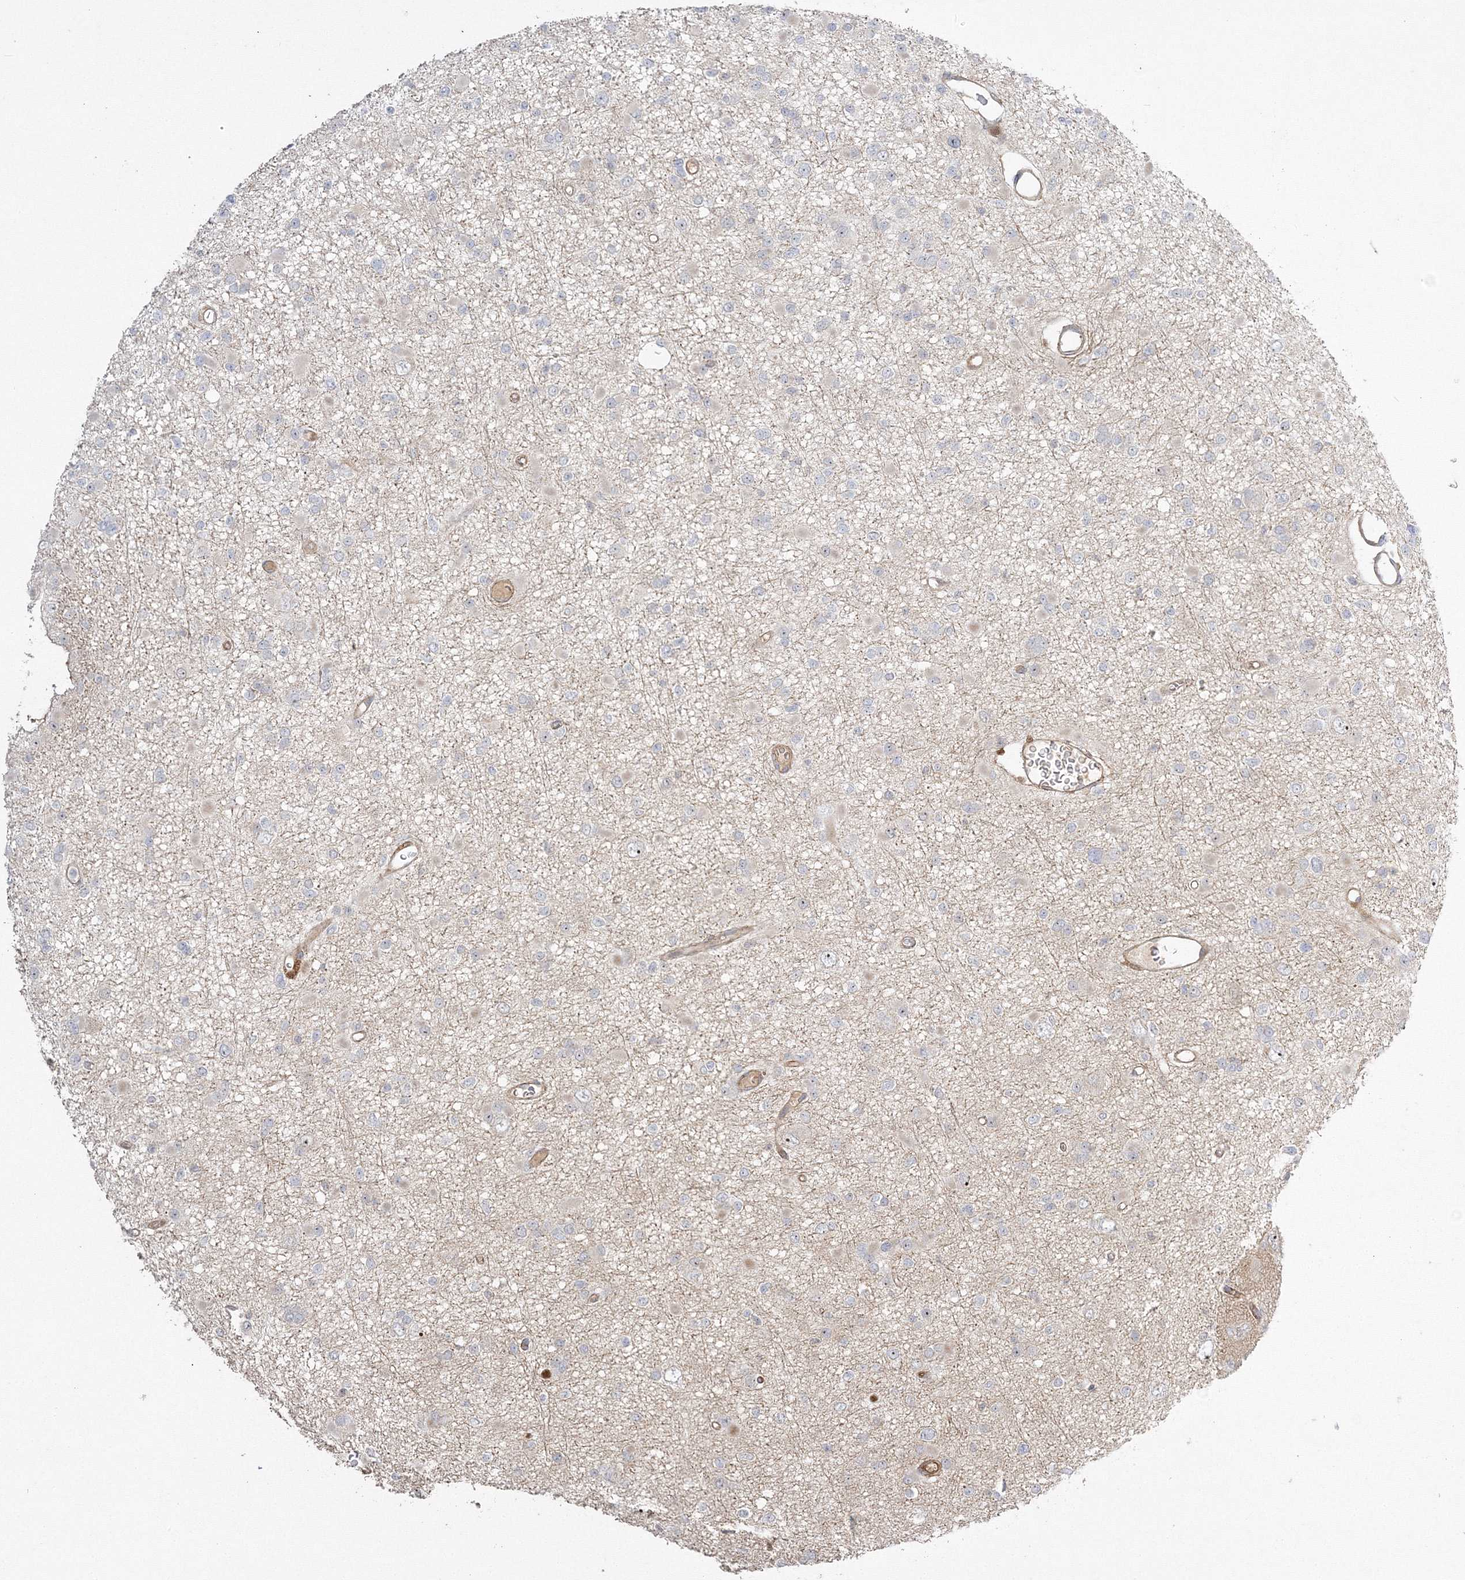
{"staining": {"intensity": "moderate", "quantity": "<25%", "location": "nuclear"}, "tissue": "glioma", "cell_type": "Tumor cells", "image_type": "cancer", "snomed": [{"axis": "morphology", "description": "Glioma, malignant, Low grade"}, {"axis": "topography", "description": "Brain"}], "caption": "Protein expression by immunohistochemistry (IHC) exhibits moderate nuclear staining in approximately <25% of tumor cells in low-grade glioma (malignant).", "gene": "NPM3", "patient": {"sex": "female", "age": 22}}